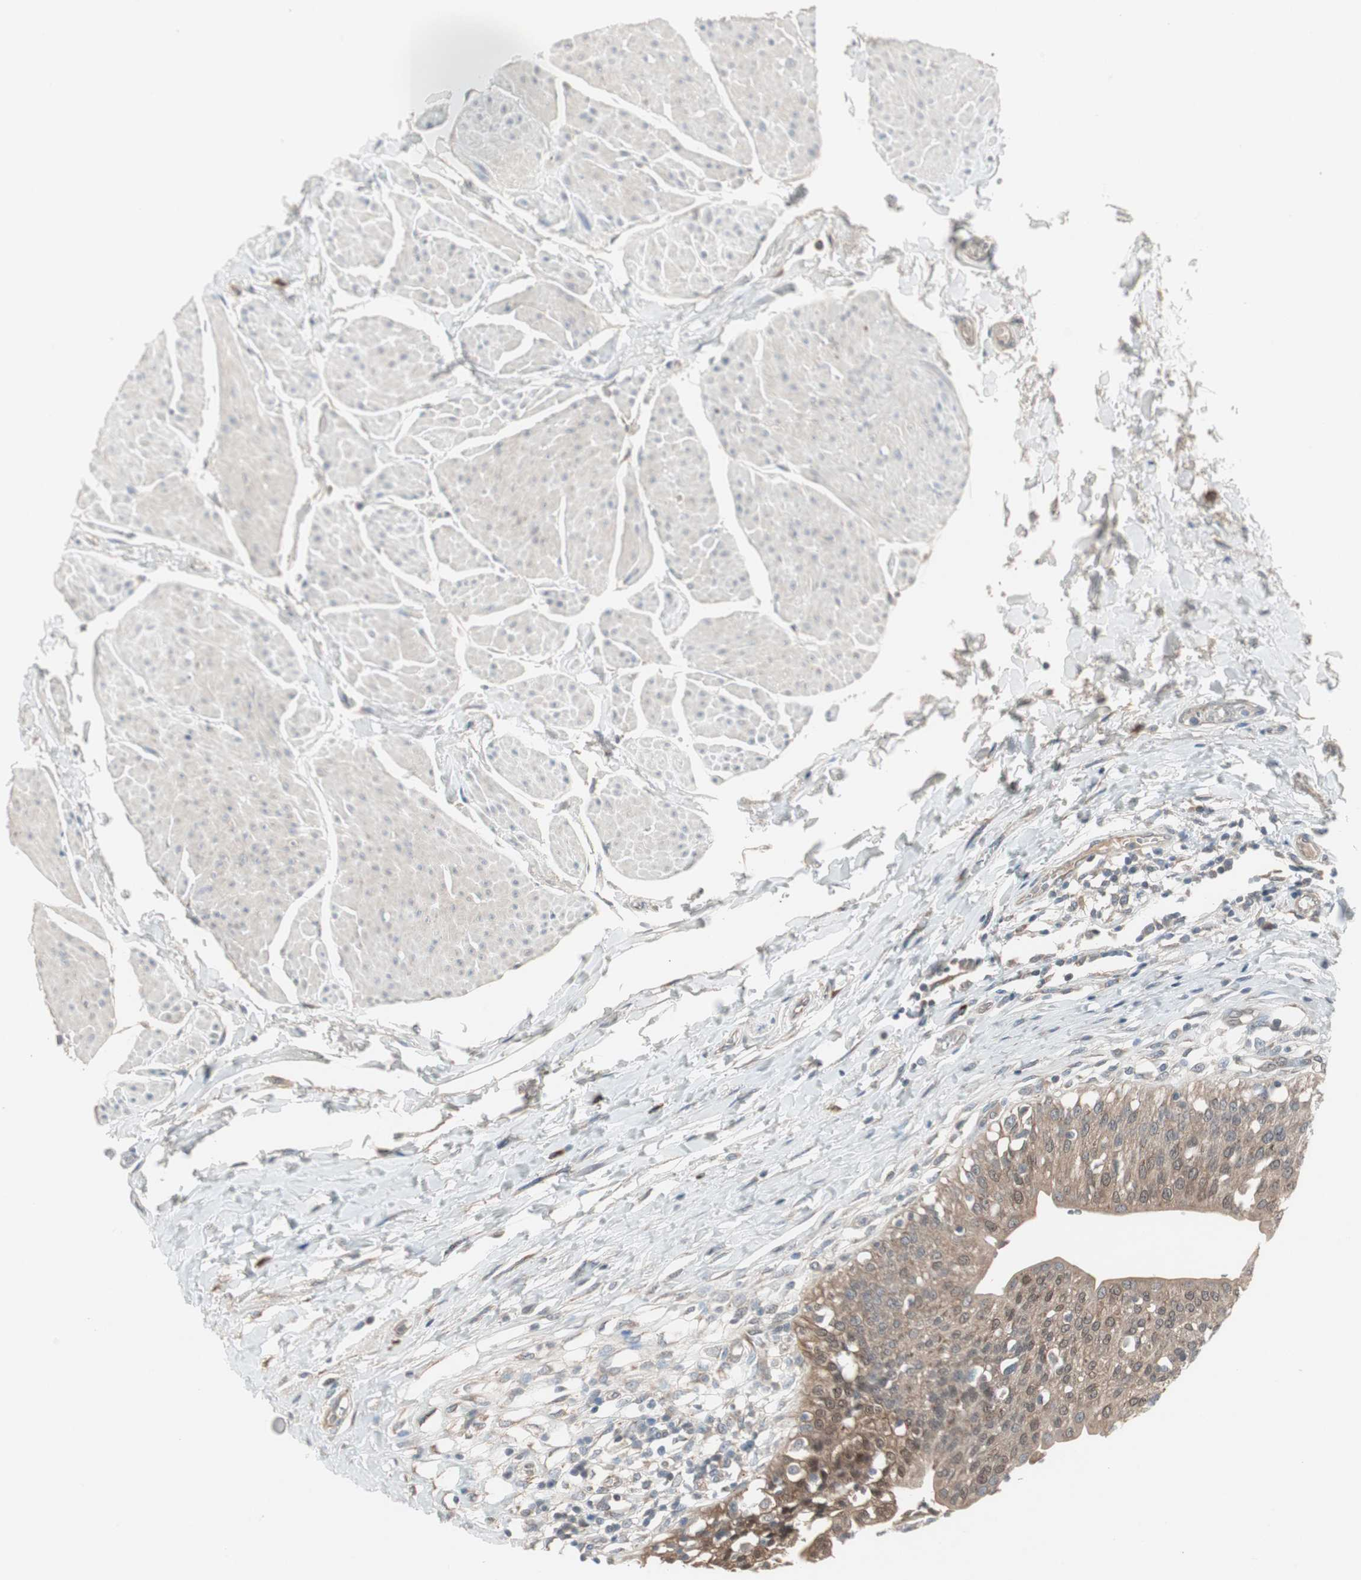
{"staining": {"intensity": "strong", "quantity": ">75%", "location": "cytoplasmic/membranous"}, "tissue": "urinary bladder", "cell_type": "Urothelial cells", "image_type": "normal", "snomed": [{"axis": "morphology", "description": "Normal tissue, NOS"}, {"axis": "topography", "description": "Urinary bladder"}], "caption": "The histopathology image exhibits a brown stain indicating the presence of a protein in the cytoplasmic/membranous of urothelial cells in urinary bladder.", "gene": "JMJD7", "patient": {"sex": "female", "age": 80}}